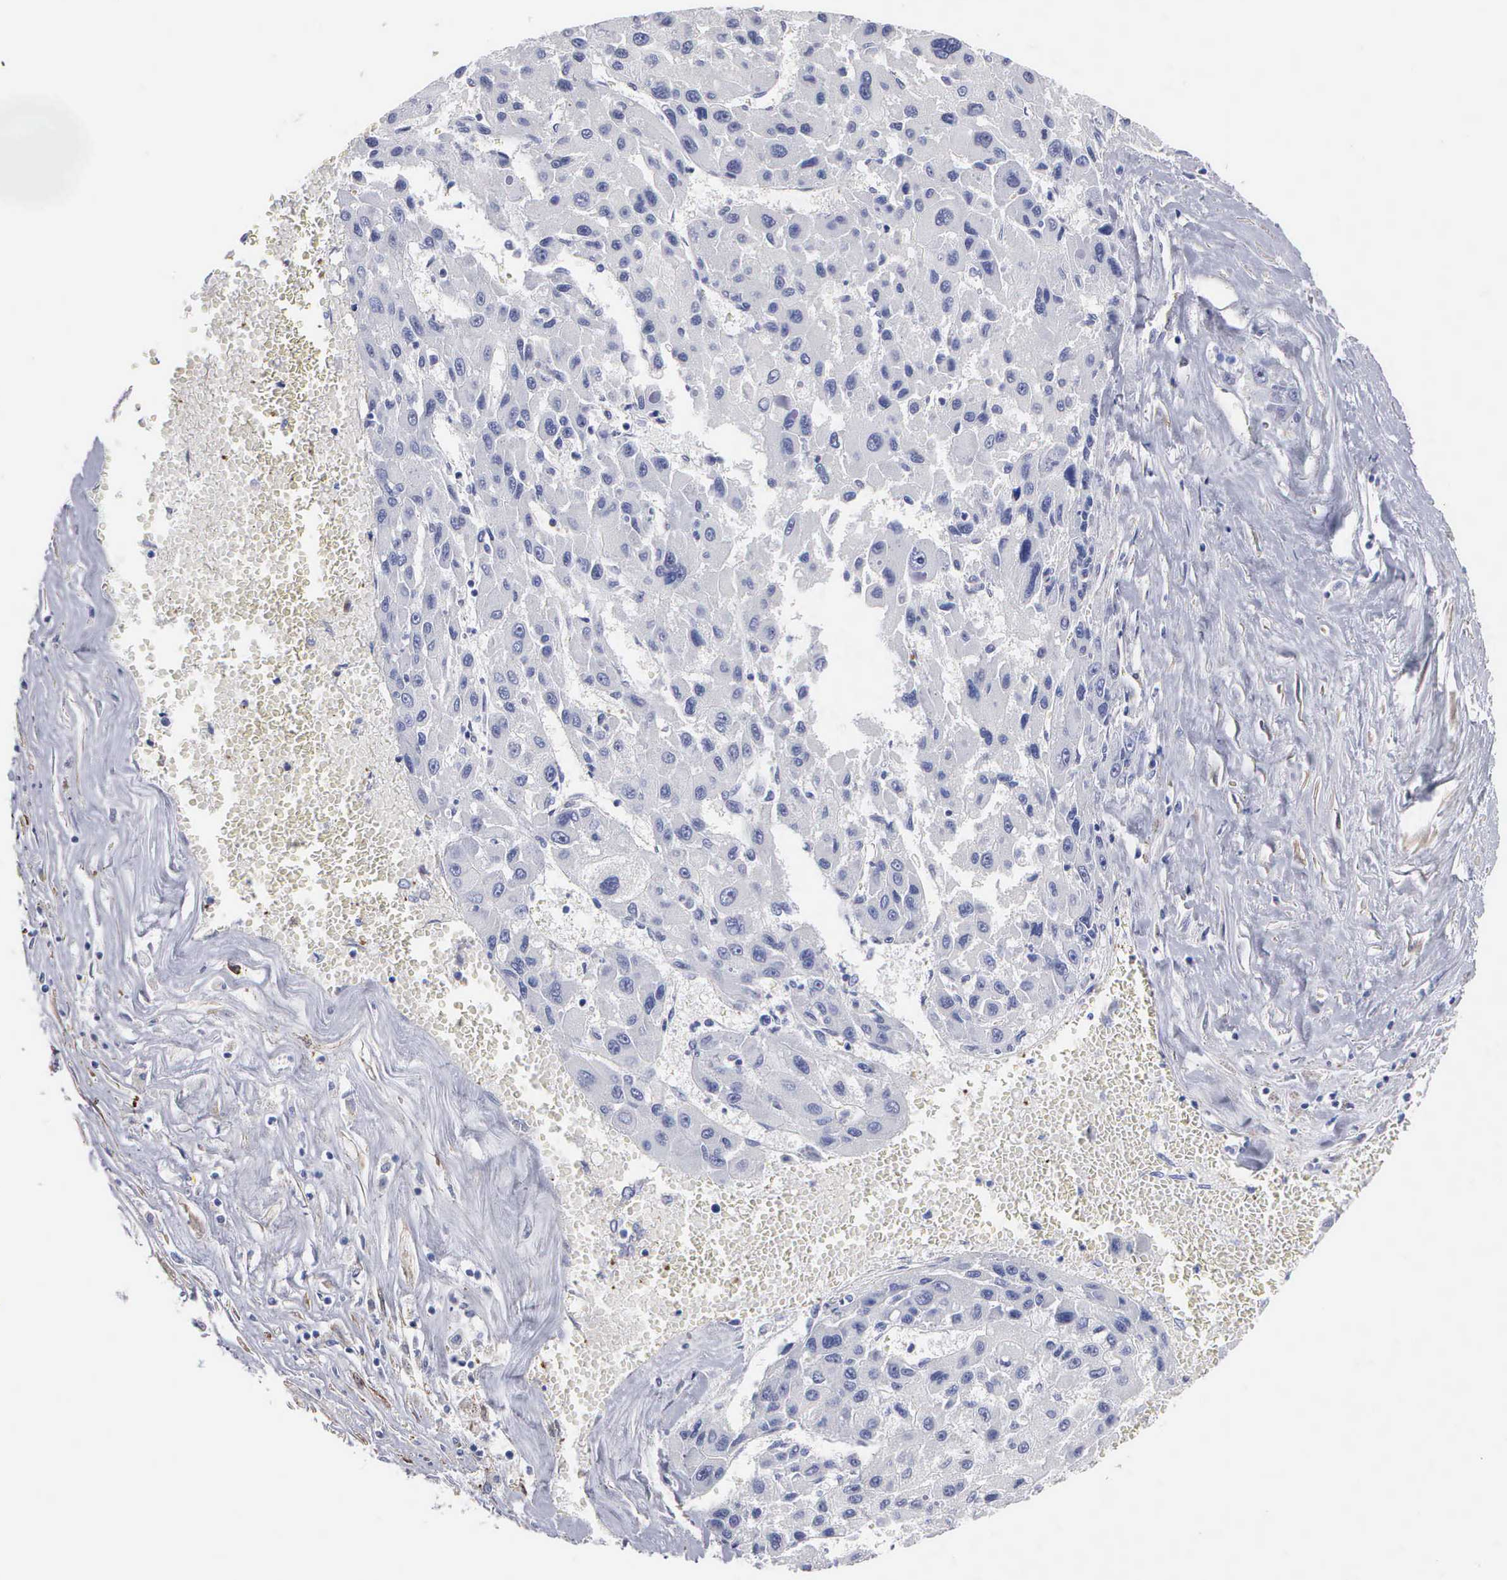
{"staining": {"intensity": "negative", "quantity": "none", "location": "none"}, "tissue": "liver cancer", "cell_type": "Tumor cells", "image_type": "cancer", "snomed": [{"axis": "morphology", "description": "Carcinoma, Hepatocellular, NOS"}, {"axis": "topography", "description": "Liver"}], "caption": "DAB (3,3'-diaminobenzidine) immunohistochemical staining of human hepatocellular carcinoma (liver) shows no significant staining in tumor cells.", "gene": "ELFN2", "patient": {"sex": "male", "age": 64}}